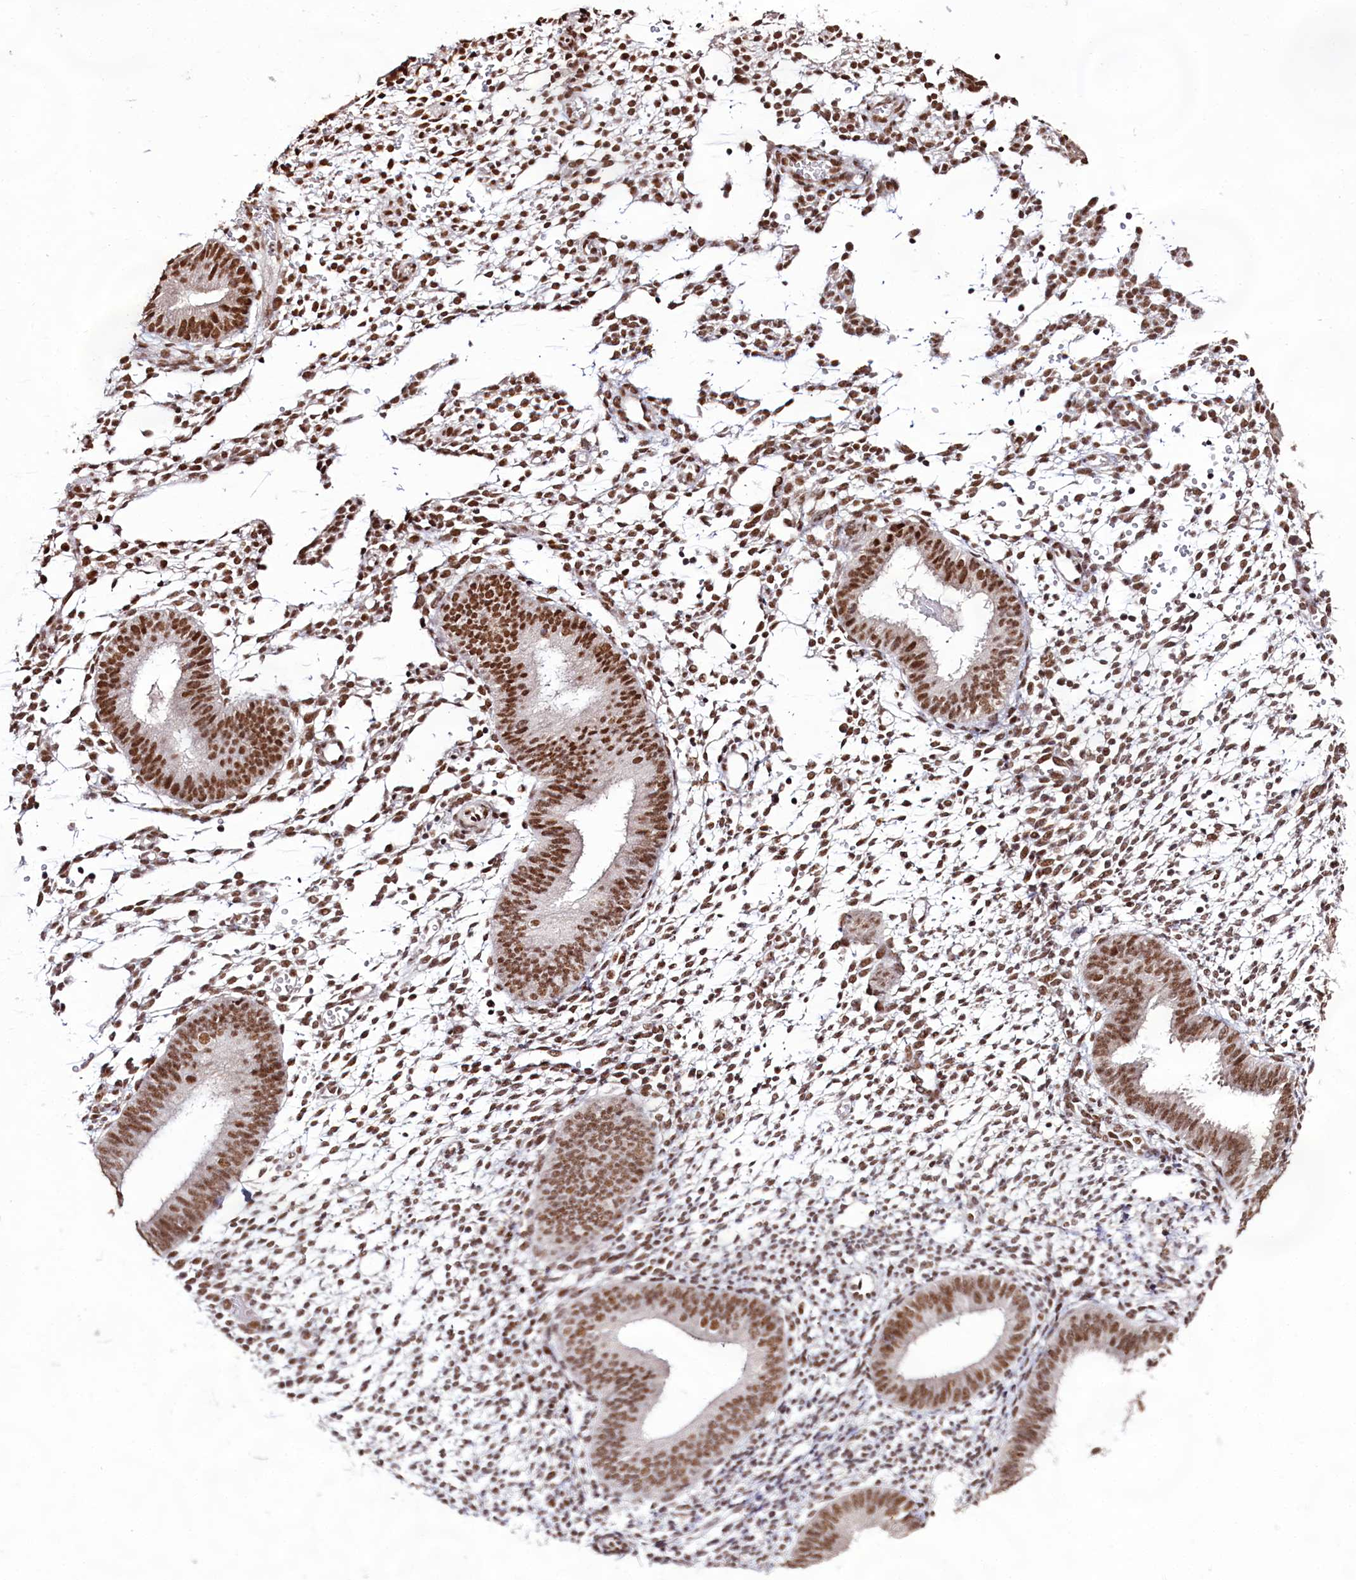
{"staining": {"intensity": "strong", "quantity": ">75%", "location": "nuclear"}, "tissue": "endometrium", "cell_type": "Cells in endometrial stroma", "image_type": "normal", "snomed": [{"axis": "morphology", "description": "Normal tissue, NOS"}, {"axis": "topography", "description": "Uterus"}, {"axis": "topography", "description": "Endometrium"}], "caption": "The histopathology image reveals a brown stain indicating the presence of a protein in the nuclear of cells in endometrial stroma in endometrium. (brown staining indicates protein expression, while blue staining denotes nuclei).", "gene": "HIRA", "patient": {"sex": "female", "age": 48}}